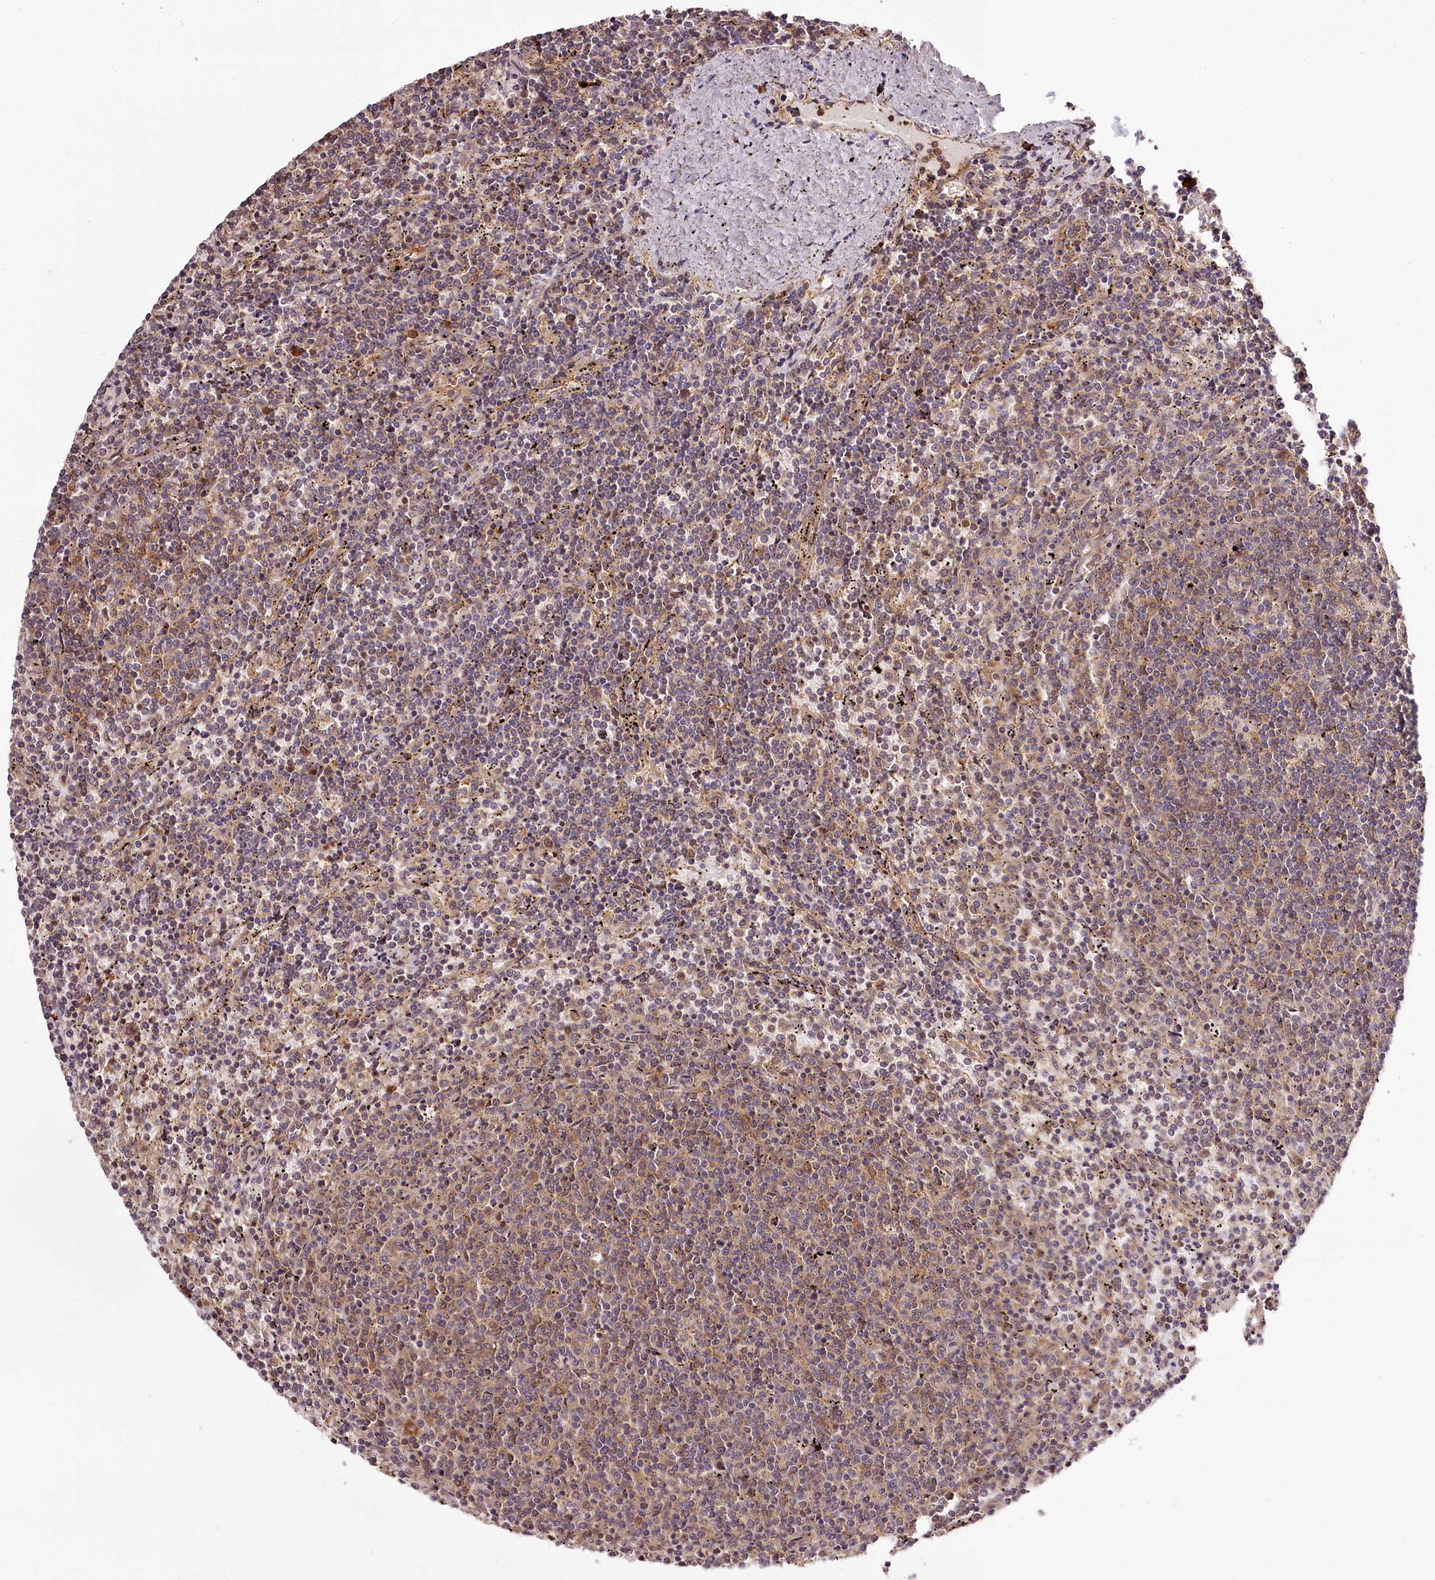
{"staining": {"intensity": "weak", "quantity": ">75%", "location": "cytoplasmic/membranous"}, "tissue": "lymphoma", "cell_type": "Tumor cells", "image_type": "cancer", "snomed": [{"axis": "morphology", "description": "Malignant lymphoma, non-Hodgkin's type, Low grade"}, {"axis": "topography", "description": "Spleen"}], "caption": "A brown stain shows weak cytoplasmic/membranous expression of a protein in lymphoma tumor cells. The protein is stained brown, and the nuclei are stained in blue (DAB IHC with brightfield microscopy, high magnification).", "gene": "TARS1", "patient": {"sex": "female", "age": 50}}